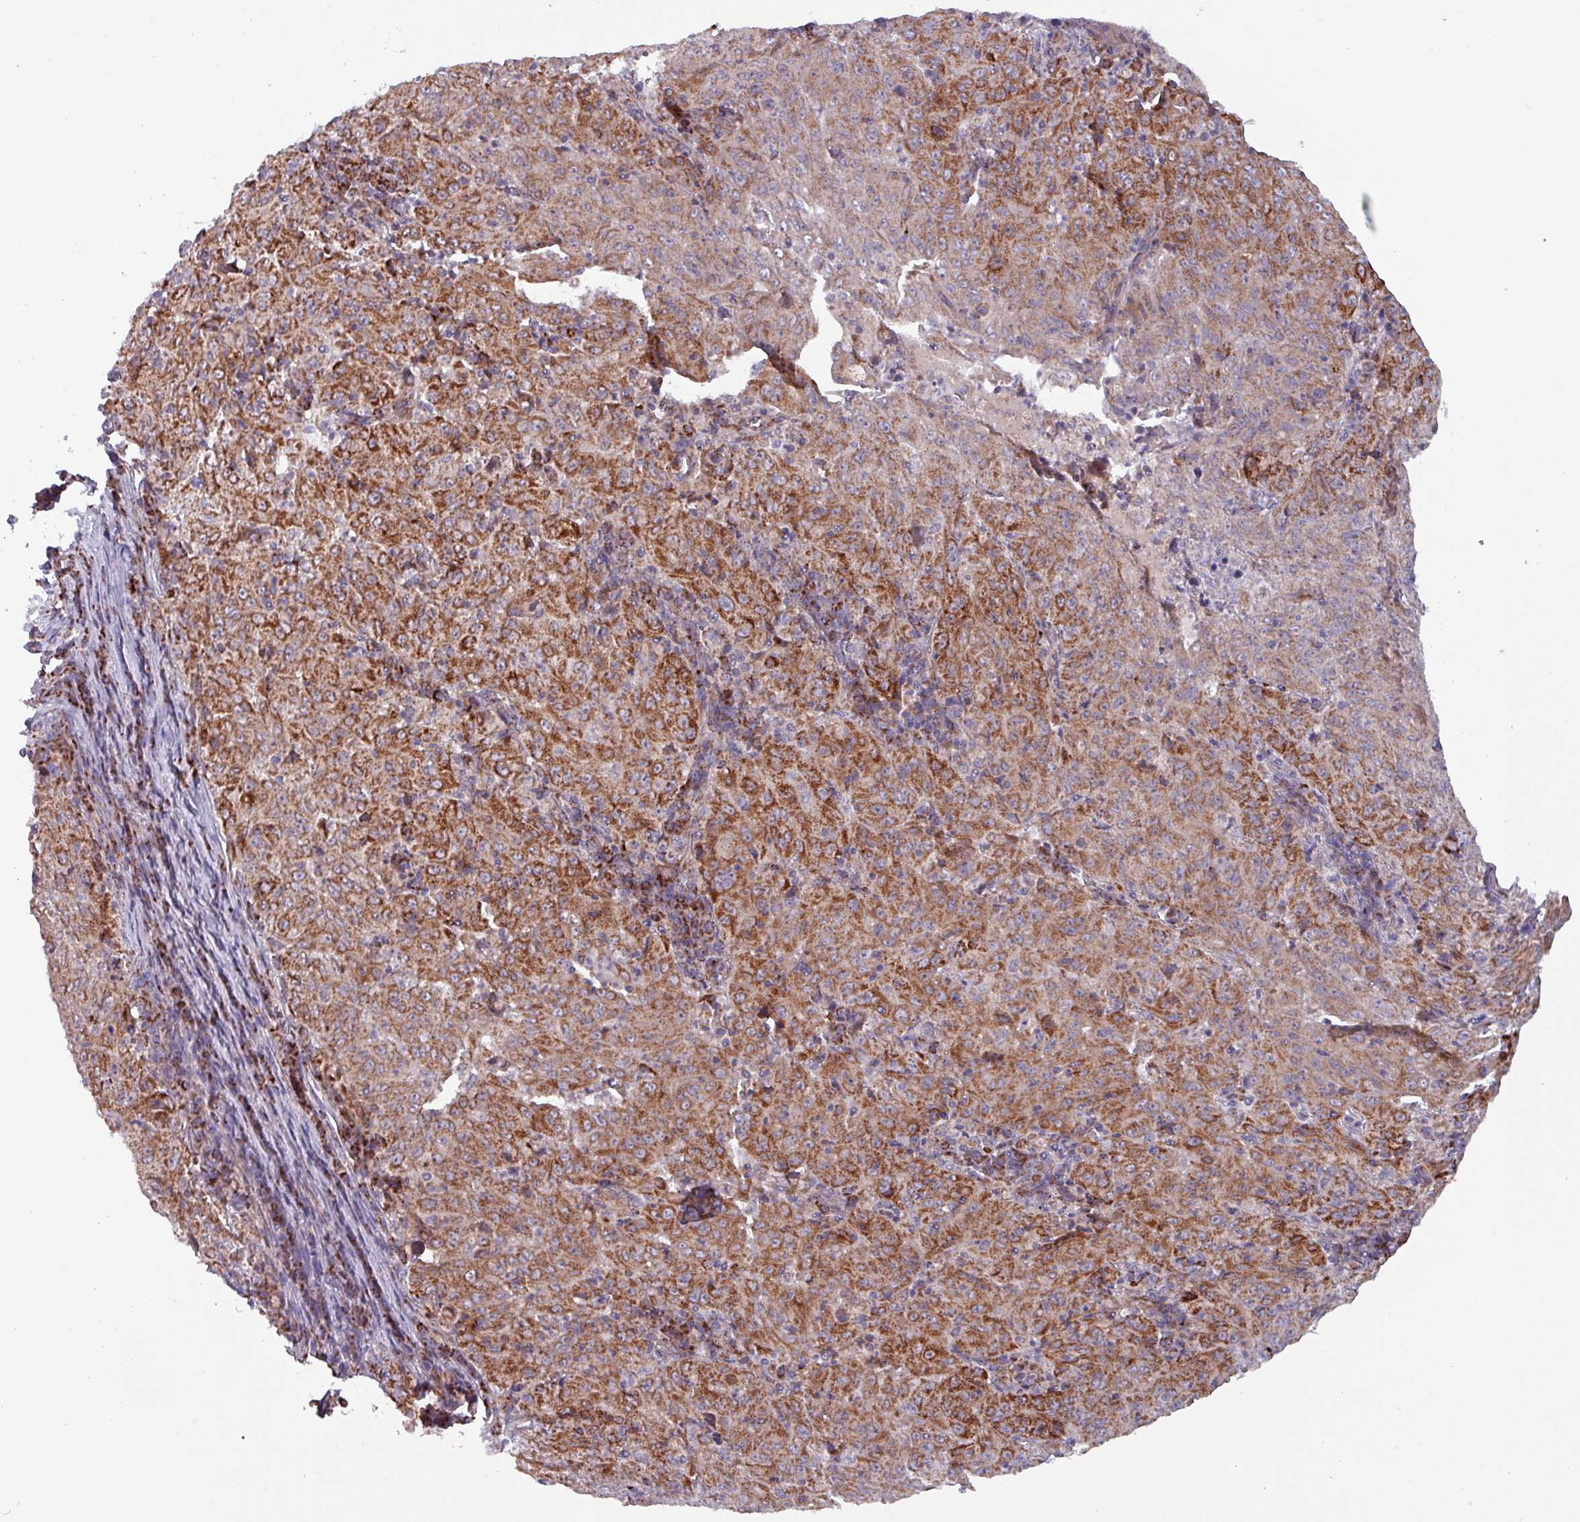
{"staining": {"intensity": "strong", "quantity": ">75%", "location": "cytoplasmic/membranous"}, "tissue": "pancreatic cancer", "cell_type": "Tumor cells", "image_type": "cancer", "snomed": [{"axis": "morphology", "description": "Adenocarcinoma, NOS"}, {"axis": "topography", "description": "Pancreas"}], "caption": "There is high levels of strong cytoplasmic/membranous expression in tumor cells of pancreatic adenocarcinoma, as demonstrated by immunohistochemical staining (brown color).", "gene": "ZNF322", "patient": {"sex": "male", "age": 63}}